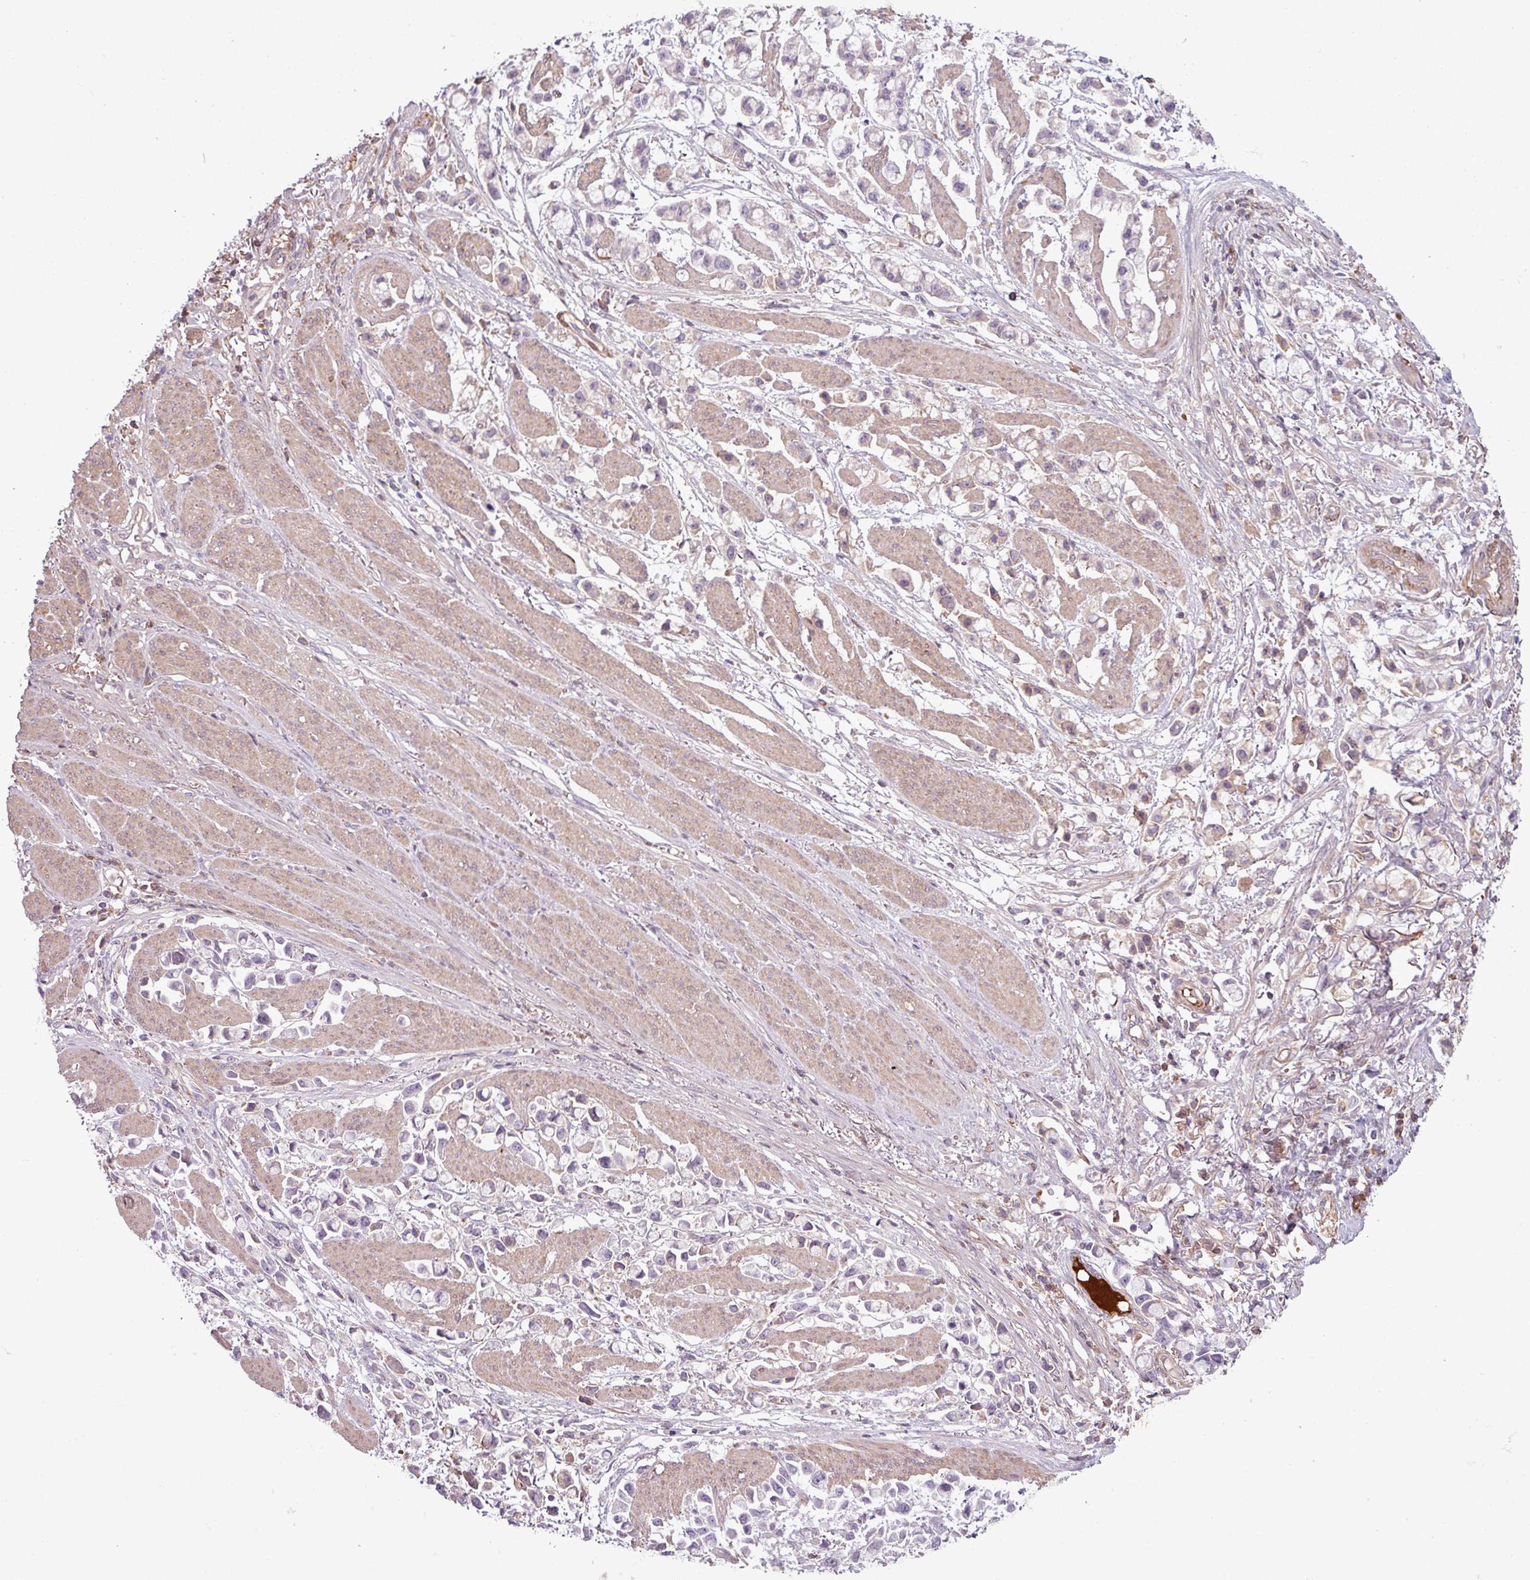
{"staining": {"intensity": "negative", "quantity": "none", "location": "none"}, "tissue": "stomach cancer", "cell_type": "Tumor cells", "image_type": "cancer", "snomed": [{"axis": "morphology", "description": "Adenocarcinoma, NOS"}, {"axis": "topography", "description": "Stomach"}], "caption": "An image of stomach cancer stained for a protein displays no brown staining in tumor cells.", "gene": "C4B", "patient": {"sex": "female", "age": 81}}